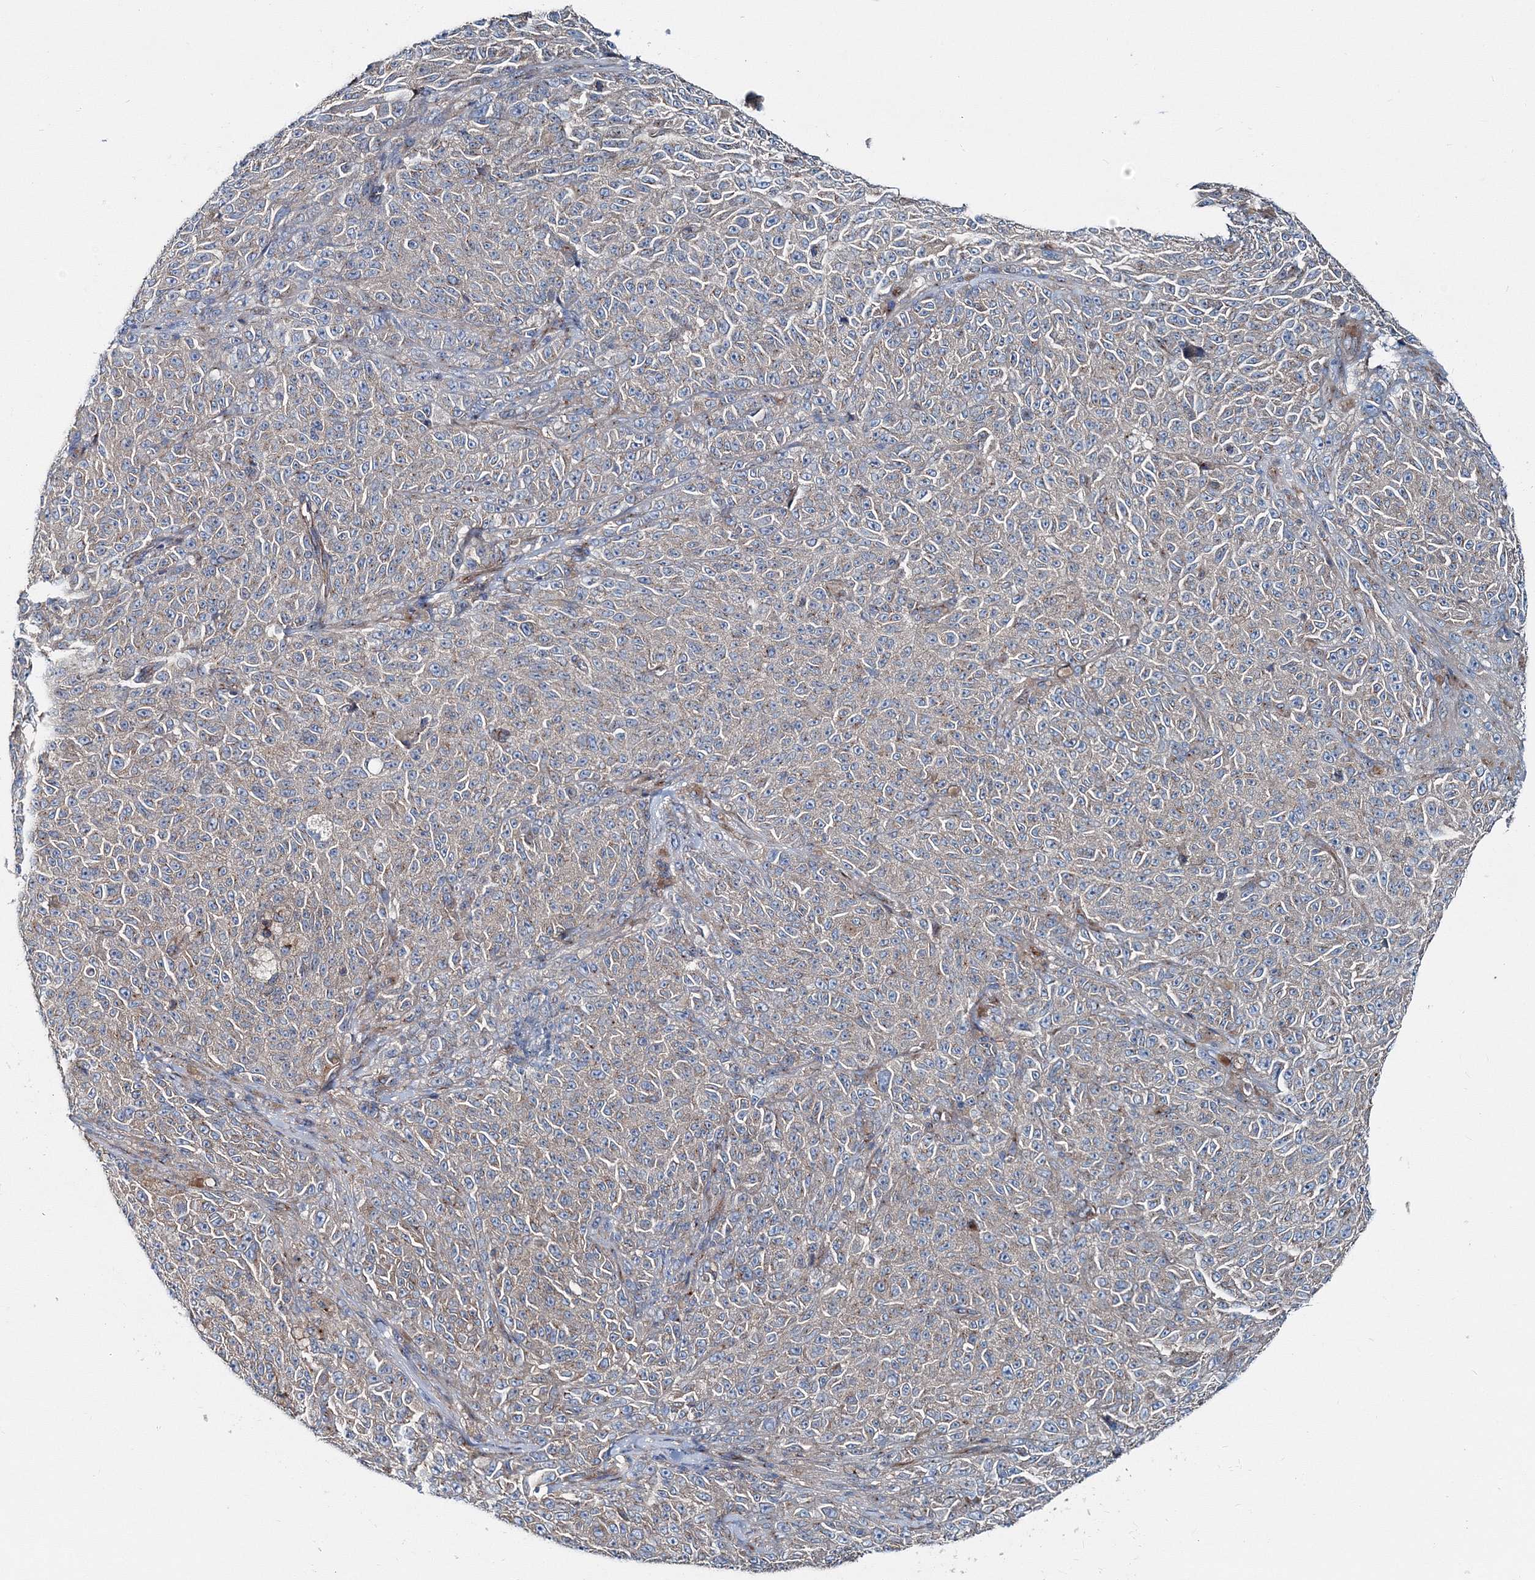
{"staining": {"intensity": "weak", "quantity": "25%-75%", "location": "cytoplasmic/membranous"}, "tissue": "melanoma", "cell_type": "Tumor cells", "image_type": "cancer", "snomed": [{"axis": "morphology", "description": "Malignant melanoma, NOS"}, {"axis": "topography", "description": "Skin"}], "caption": "Tumor cells exhibit low levels of weak cytoplasmic/membranous positivity in about 25%-75% of cells in human malignant melanoma. (DAB (3,3'-diaminobenzidine) IHC with brightfield microscopy, high magnification).", "gene": "MPHOSPH9", "patient": {"sex": "female", "age": 82}}